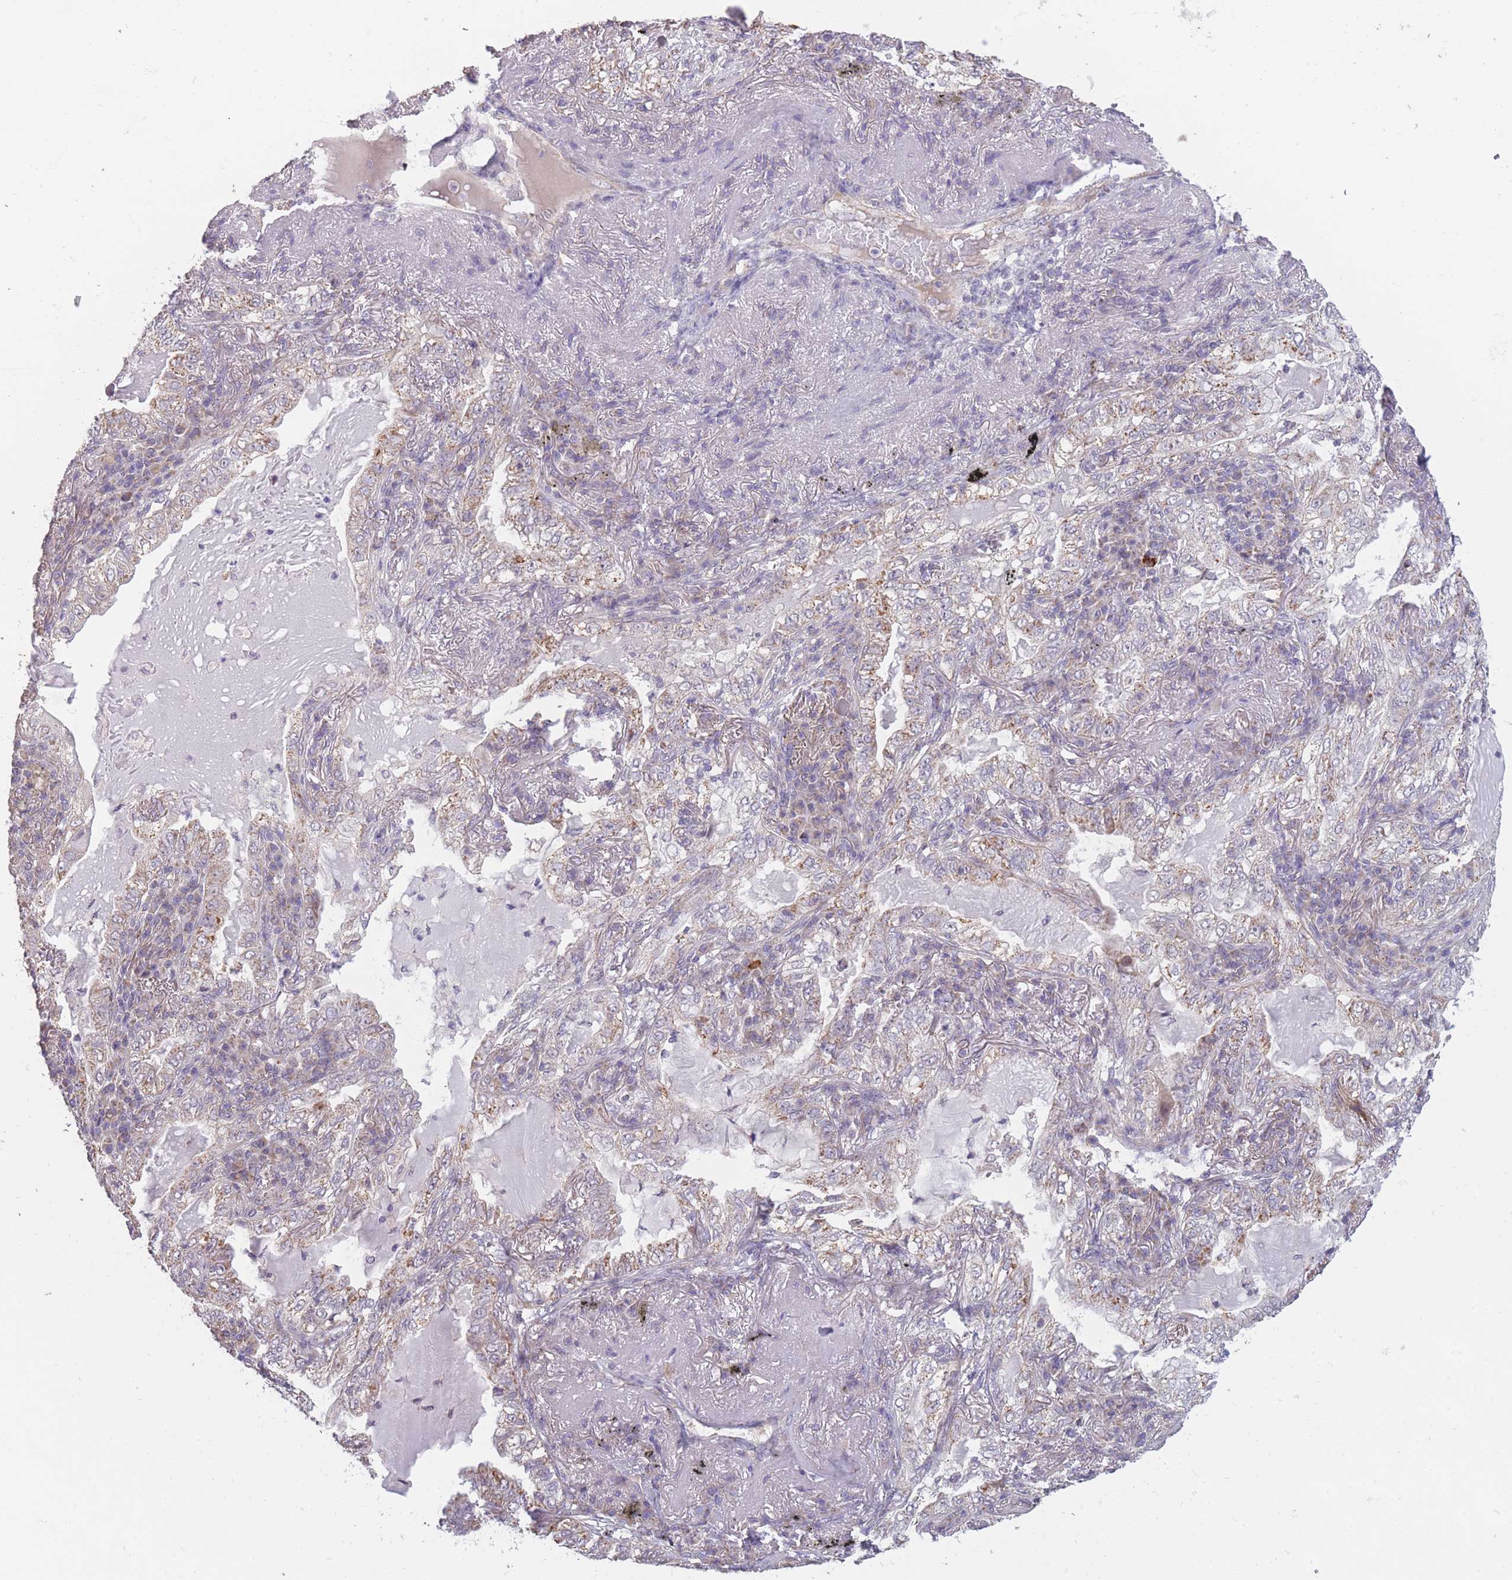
{"staining": {"intensity": "moderate", "quantity": "25%-75%", "location": "cytoplasmic/membranous"}, "tissue": "lung cancer", "cell_type": "Tumor cells", "image_type": "cancer", "snomed": [{"axis": "morphology", "description": "Adenocarcinoma, NOS"}, {"axis": "topography", "description": "Lung"}], "caption": "This histopathology image shows lung cancer stained with immunohistochemistry to label a protein in brown. The cytoplasmic/membranous of tumor cells show moderate positivity for the protein. Nuclei are counter-stained blue.", "gene": "MRPS18C", "patient": {"sex": "female", "age": 73}}